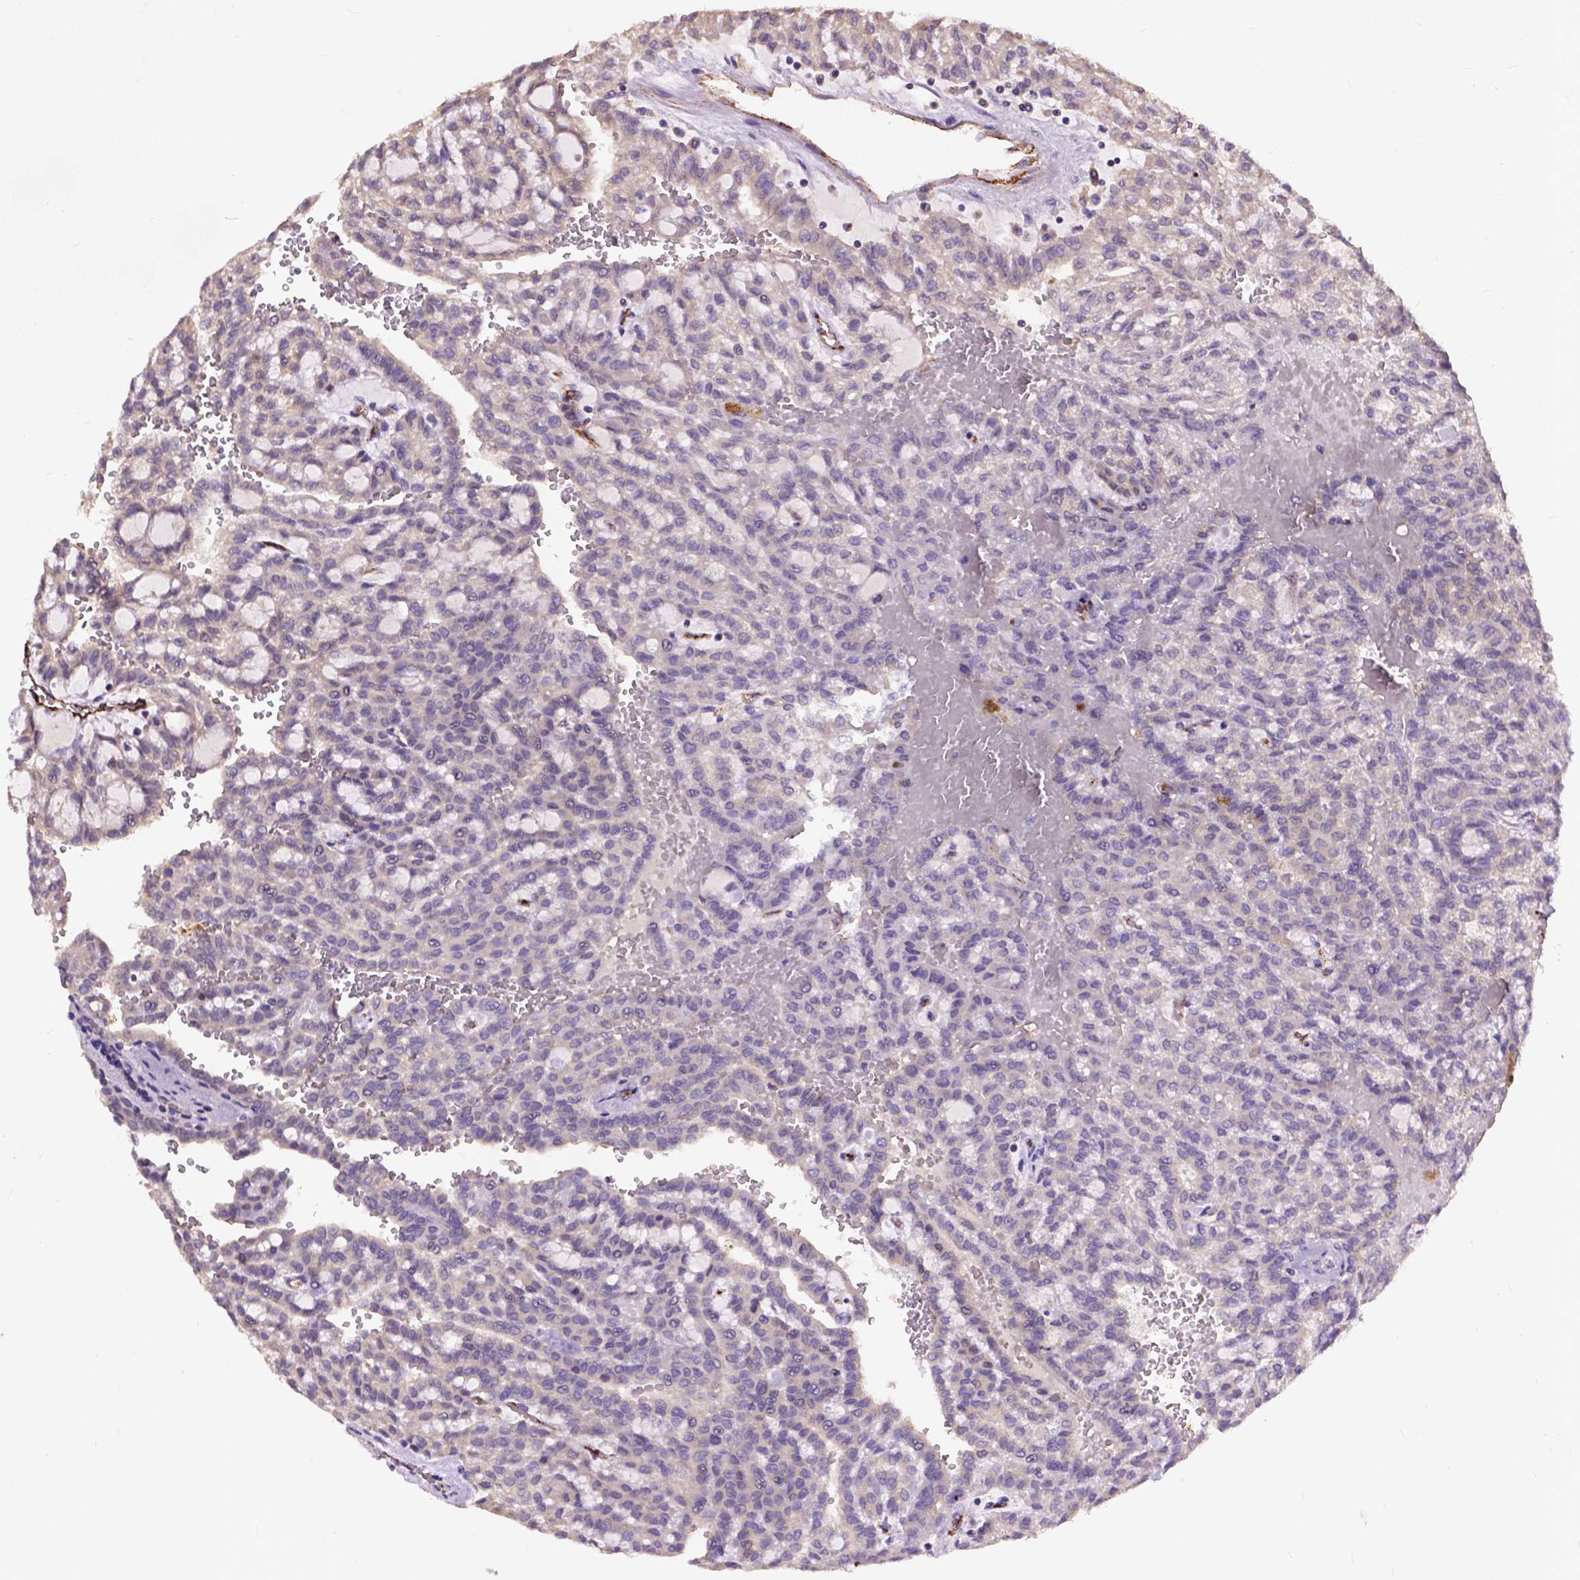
{"staining": {"intensity": "negative", "quantity": "none", "location": "none"}, "tissue": "renal cancer", "cell_type": "Tumor cells", "image_type": "cancer", "snomed": [{"axis": "morphology", "description": "Adenocarcinoma, NOS"}, {"axis": "topography", "description": "Kidney"}], "caption": "IHC image of neoplastic tissue: renal cancer (adenocarcinoma) stained with DAB (3,3'-diaminobenzidine) demonstrates no significant protein positivity in tumor cells.", "gene": "ZNF337", "patient": {"sex": "male", "age": 63}}